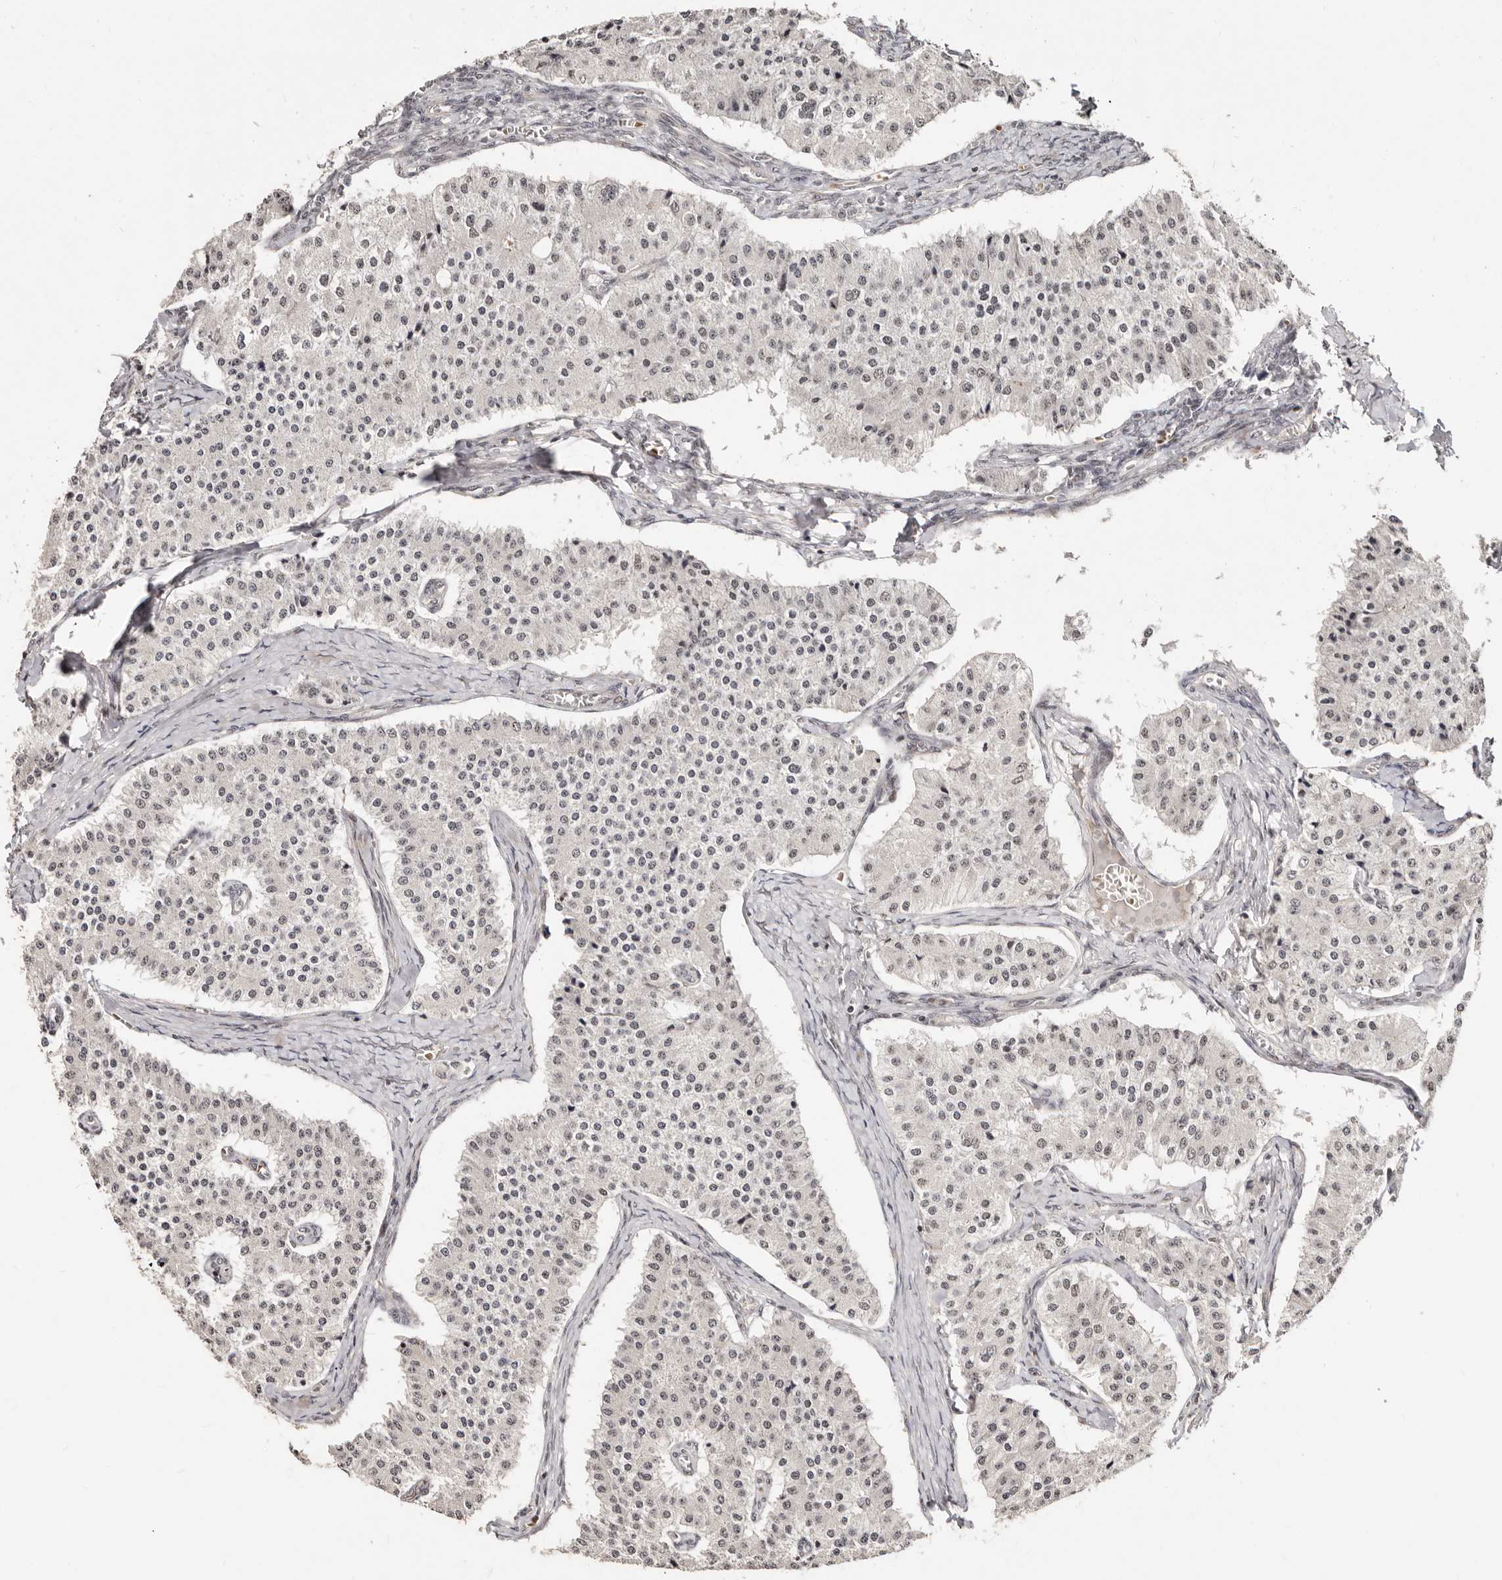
{"staining": {"intensity": "weak", "quantity": ">75%", "location": "nuclear"}, "tissue": "carcinoid", "cell_type": "Tumor cells", "image_type": "cancer", "snomed": [{"axis": "morphology", "description": "Carcinoid, malignant, NOS"}, {"axis": "topography", "description": "Colon"}], "caption": "Brown immunohistochemical staining in human carcinoid shows weak nuclear positivity in approximately >75% of tumor cells.", "gene": "SRCAP", "patient": {"sex": "female", "age": 52}}